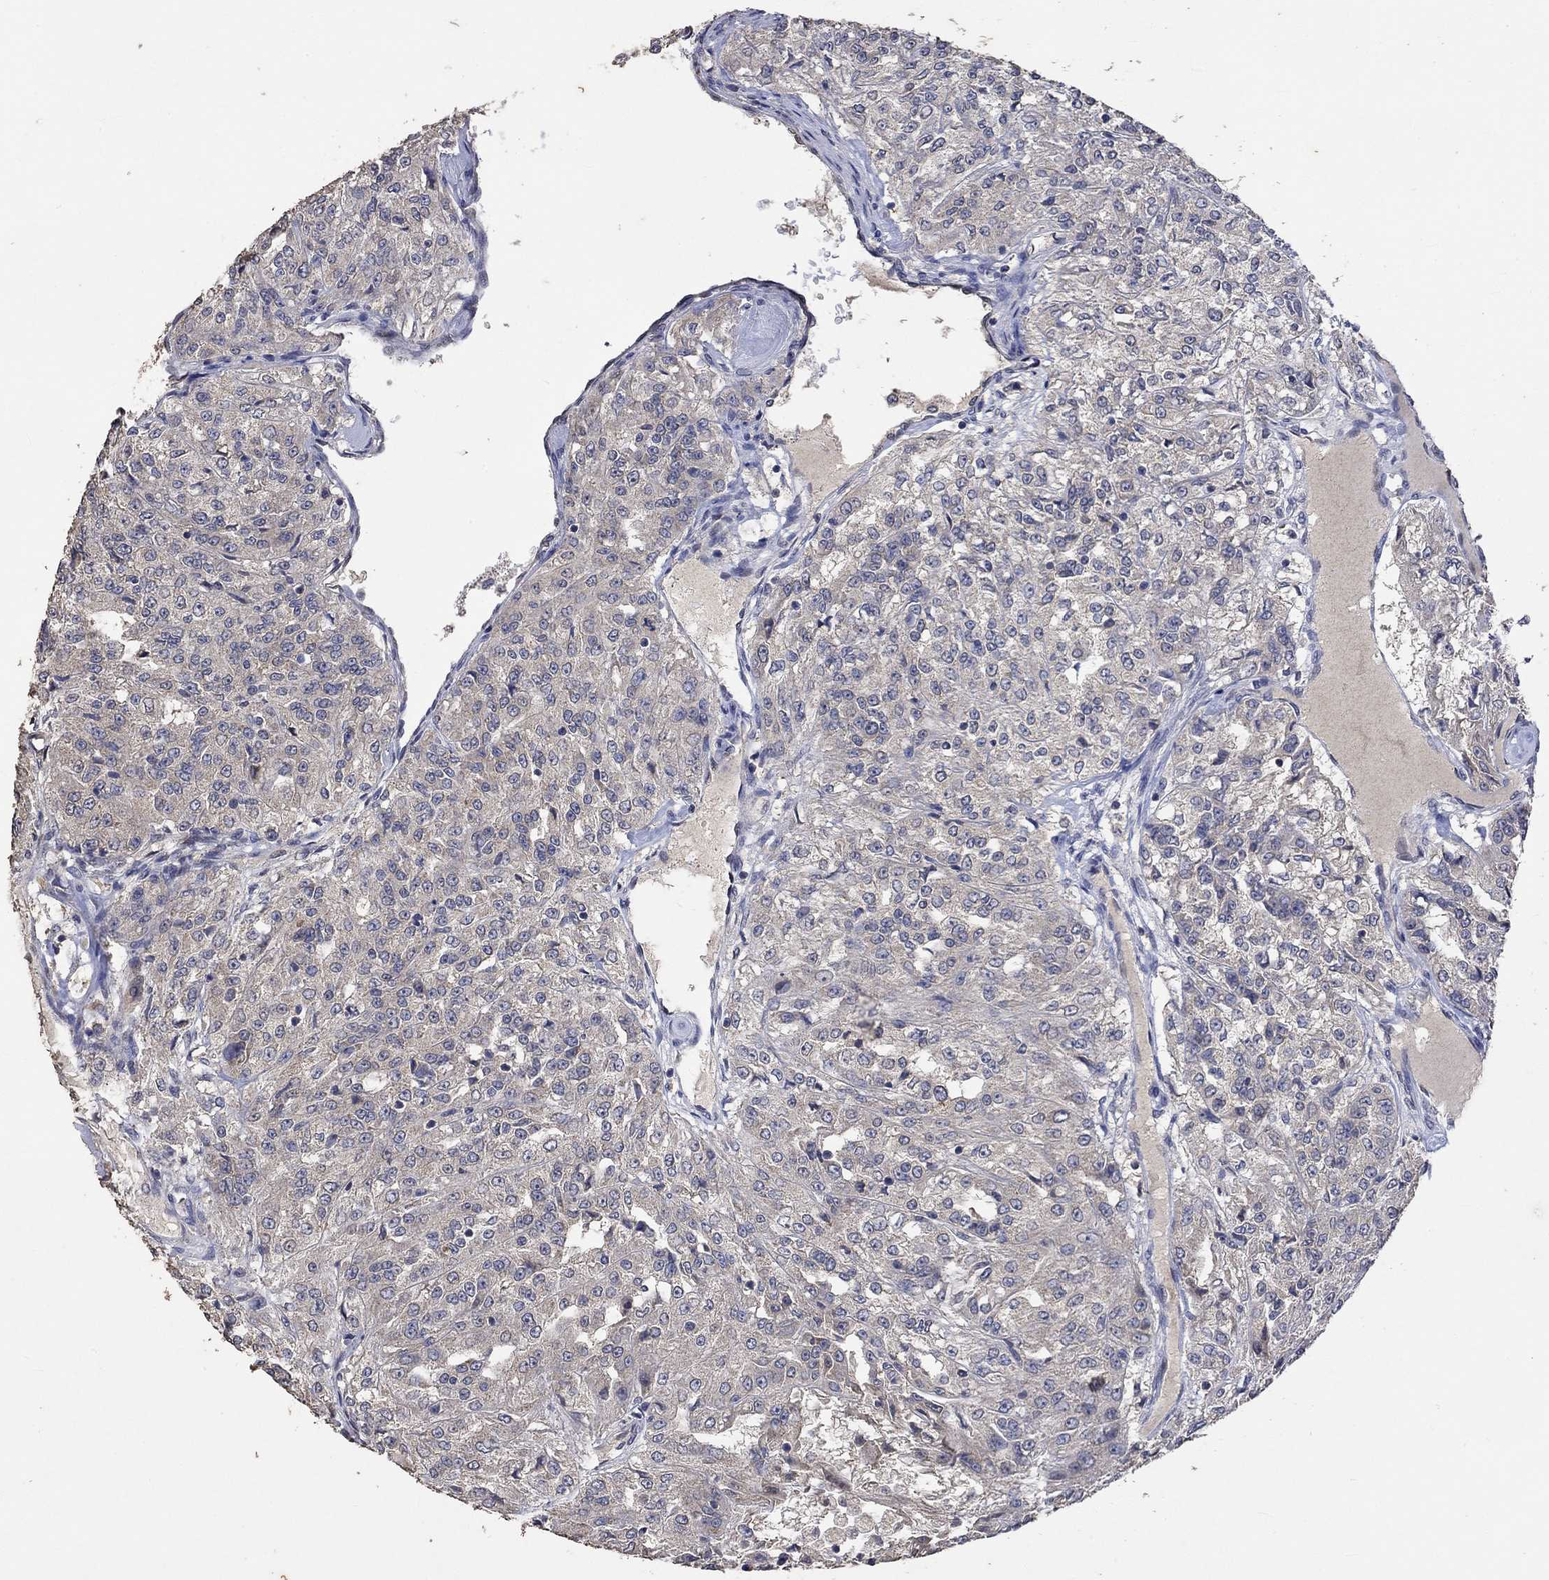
{"staining": {"intensity": "negative", "quantity": "none", "location": "none"}, "tissue": "renal cancer", "cell_type": "Tumor cells", "image_type": "cancer", "snomed": [{"axis": "morphology", "description": "Adenocarcinoma, NOS"}, {"axis": "topography", "description": "Kidney"}], "caption": "A high-resolution histopathology image shows immunohistochemistry staining of renal adenocarcinoma, which displays no significant staining in tumor cells.", "gene": "PTPN20", "patient": {"sex": "female", "age": 63}}